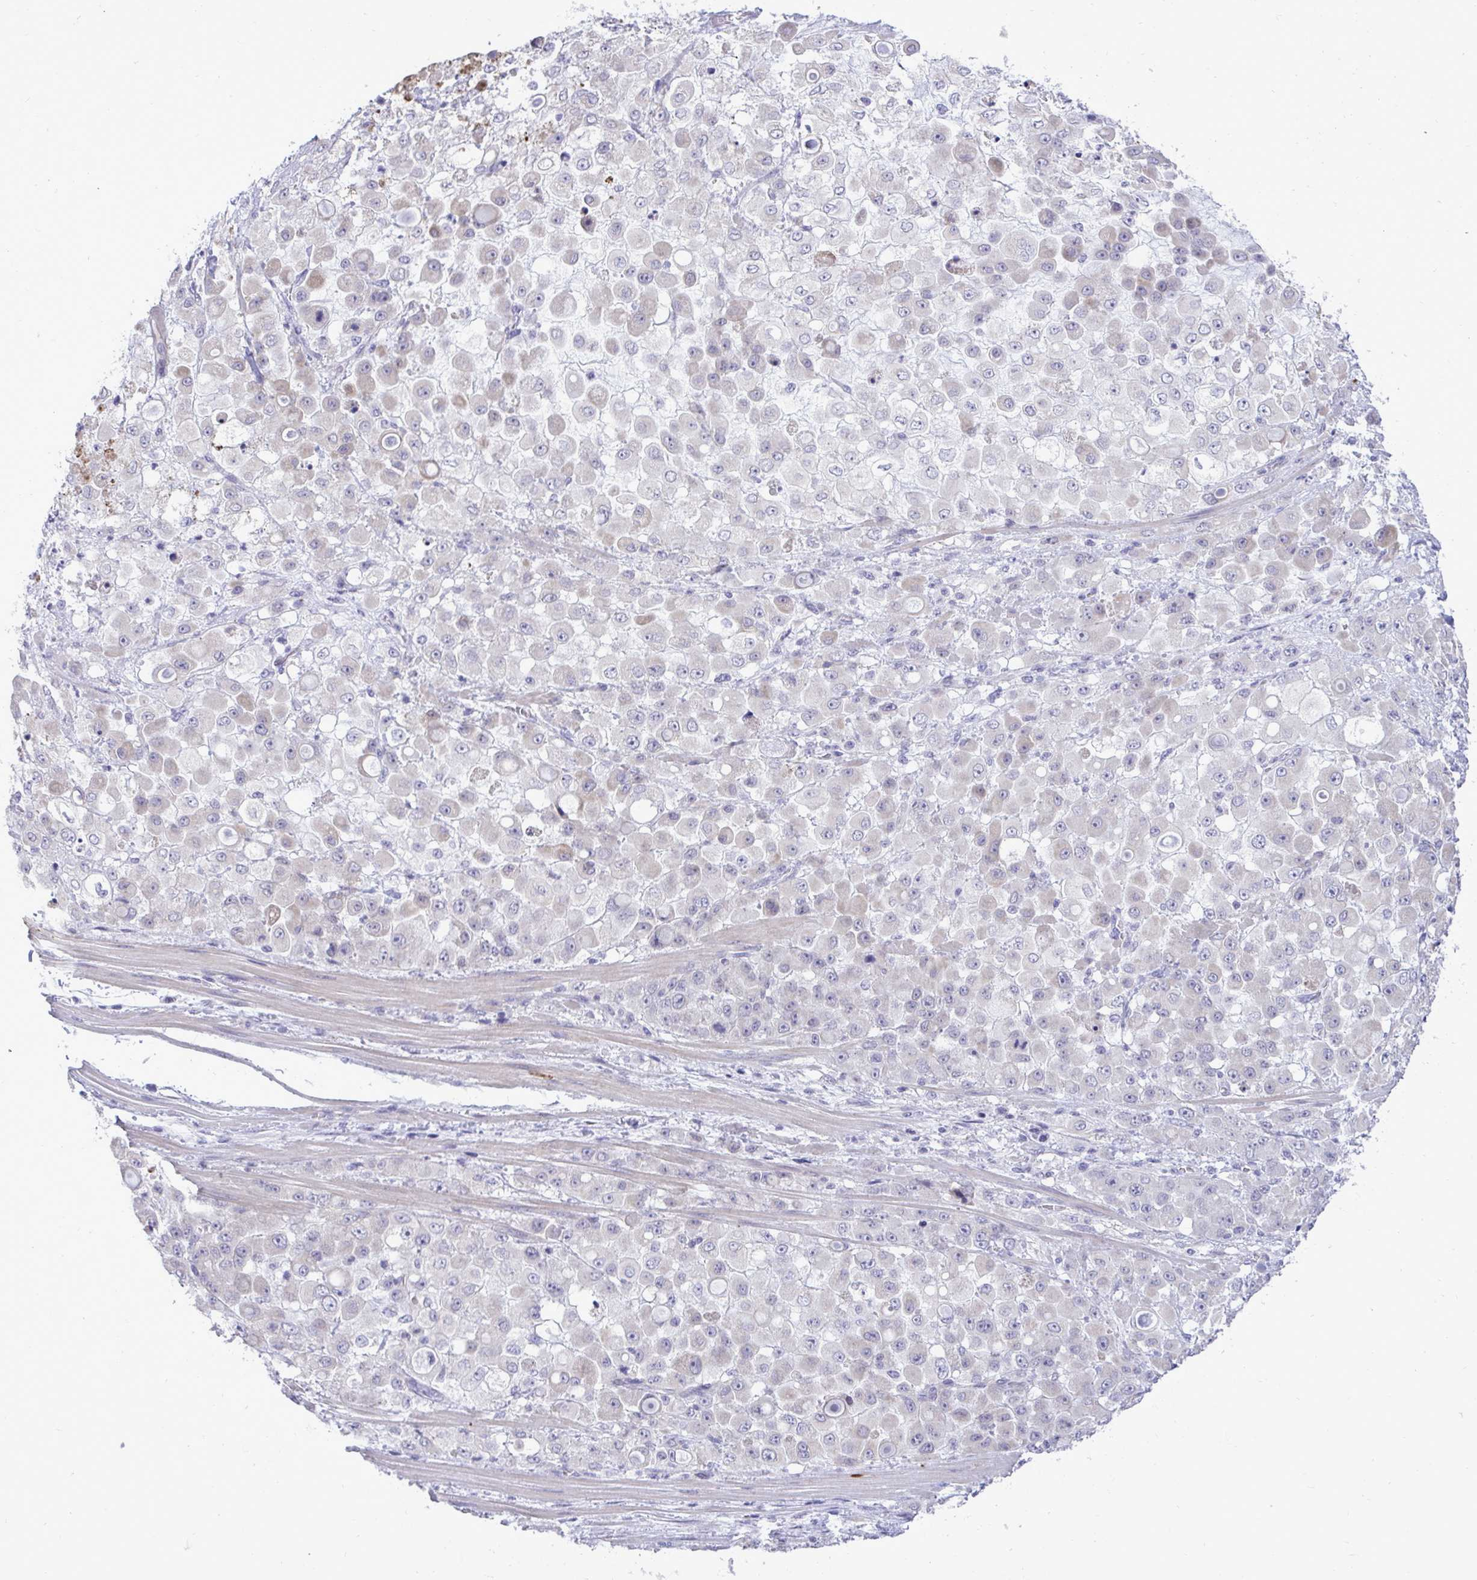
{"staining": {"intensity": "negative", "quantity": "none", "location": "none"}, "tissue": "stomach cancer", "cell_type": "Tumor cells", "image_type": "cancer", "snomed": [{"axis": "morphology", "description": "Adenocarcinoma, NOS"}, {"axis": "topography", "description": "Stomach"}], "caption": "The image shows no staining of tumor cells in stomach cancer.", "gene": "SPAG1", "patient": {"sex": "female", "age": 76}}